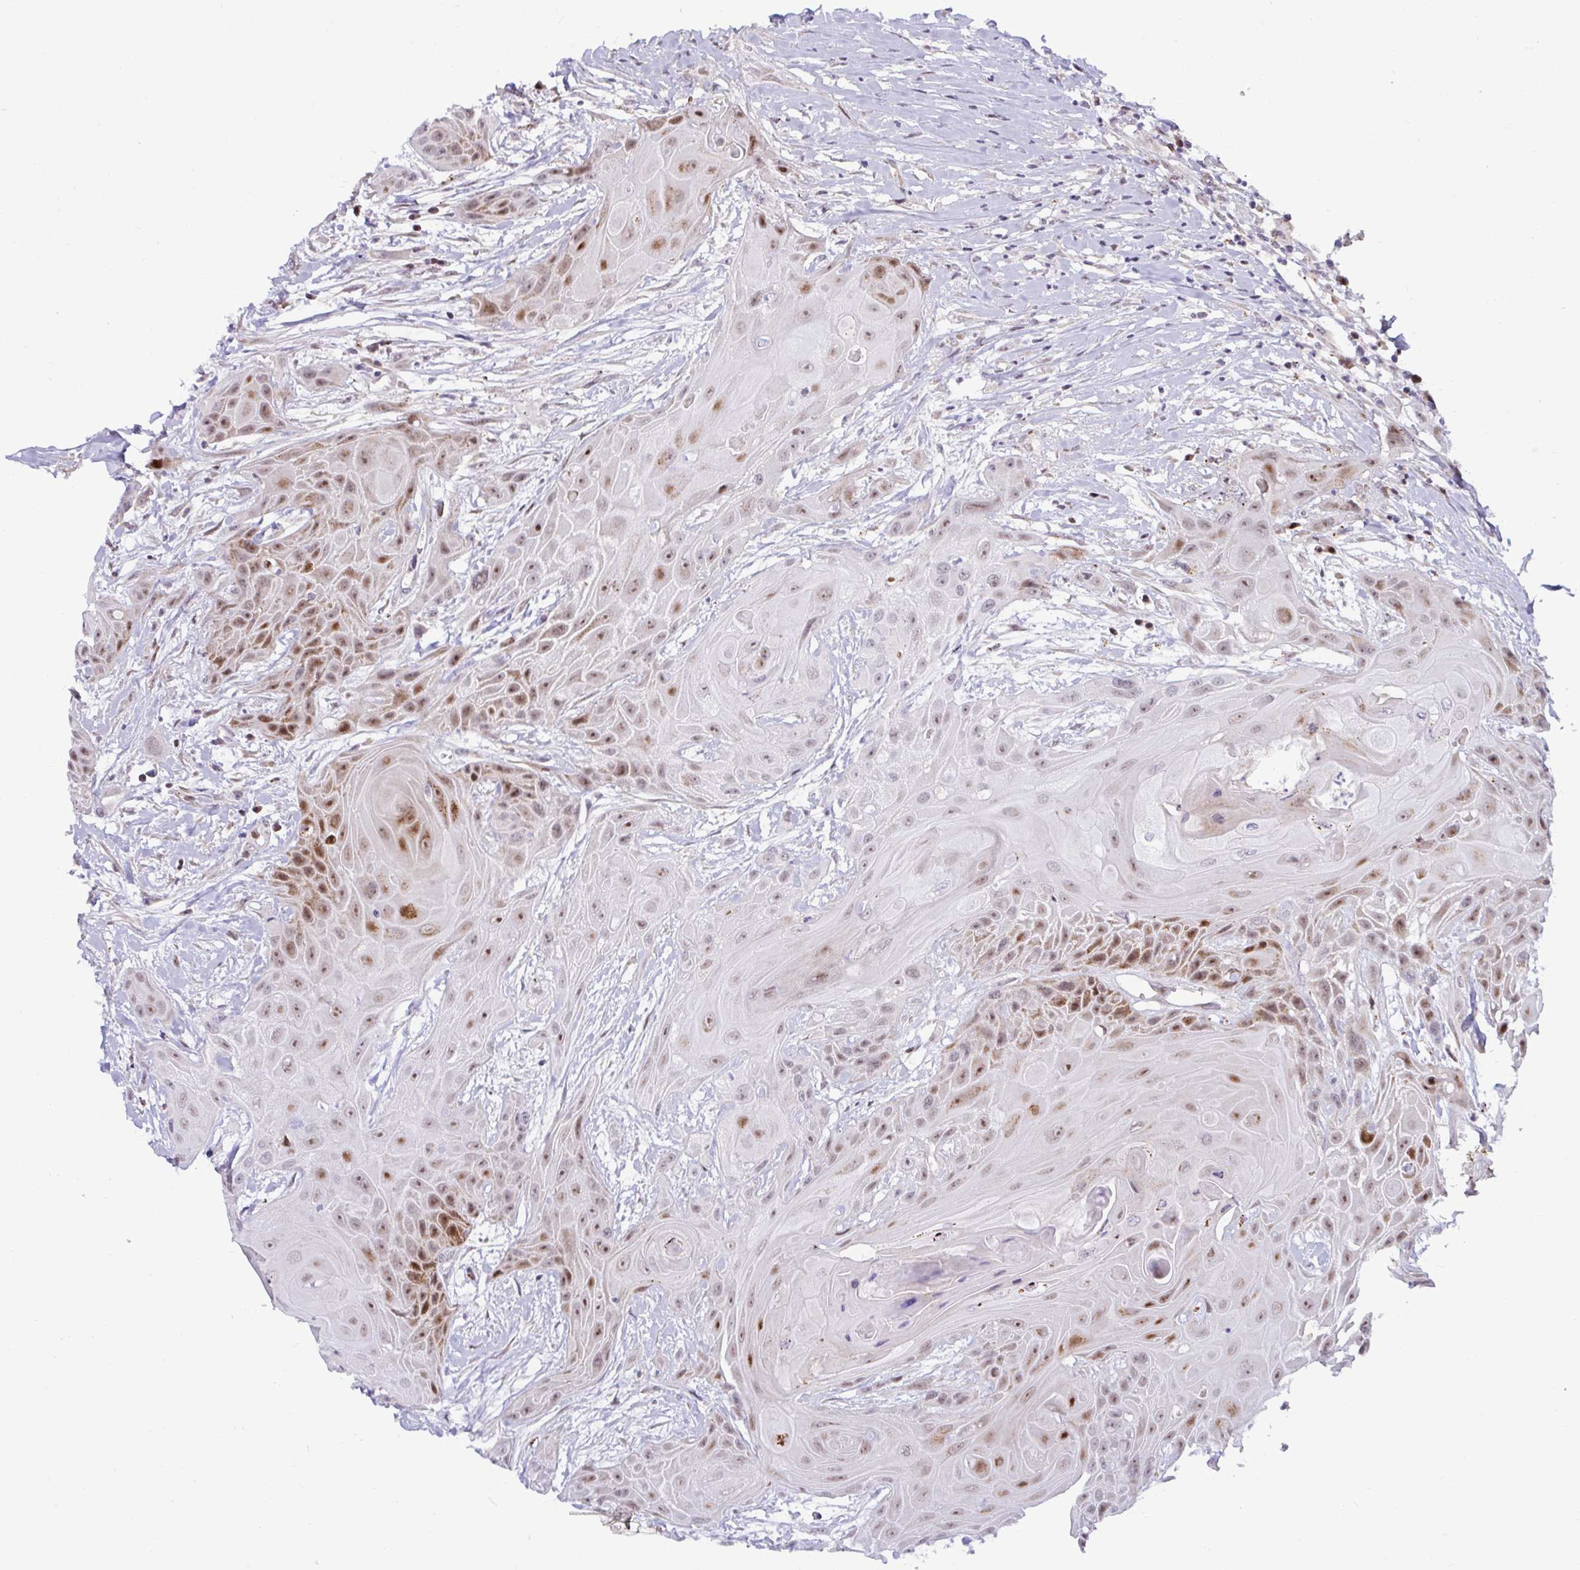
{"staining": {"intensity": "moderate", "quantity": ">75%", "location": "nuclear"}, "tissue": "head and neck cancer", "cell_type": "Tumor cells", "image_type": "cancer", "snomed": [{"axis": "morphology", "description": "Squamous cell carcinoma, NOS"}, {"axis": "topography", "description": "Head-Neck"}], "caption": "Protein expression analysis of head and neck squamous cell carcinoma reveals moderate nuclear expression in about >75% of tumor cells.", "gene": "DZIP1", "patient": {"sex": "female", "age": 73}}